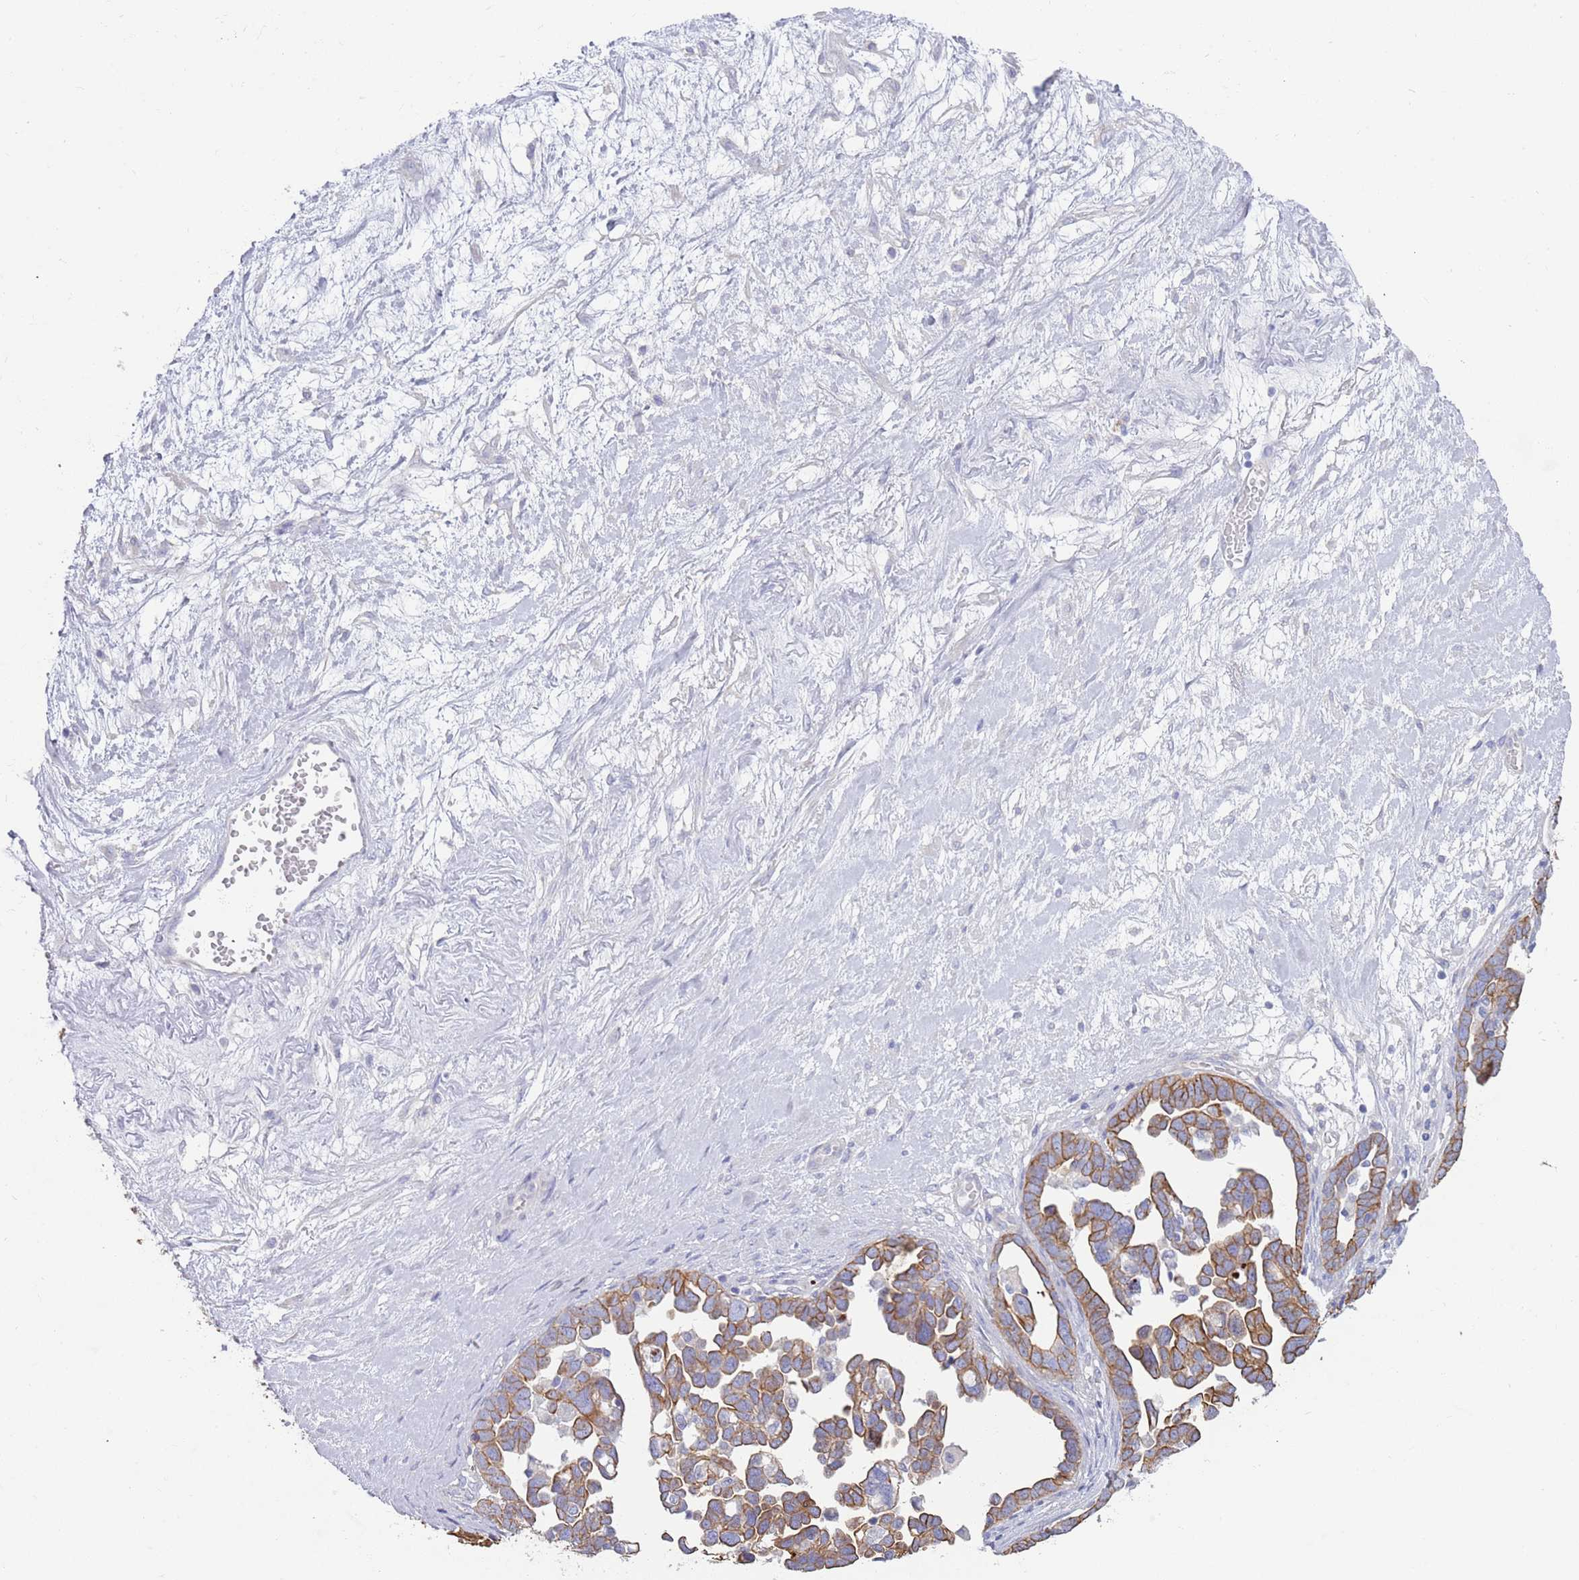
{"staining": {"intensity": "moderate", "quantity": ">75%", "location": "cytoplasmic/membranous"}, "tissue": "ovarian cancer", "cell_type": "Tumor cells", "image_type": "cancer", "snomed": [{"axis": "morphology", "description": "Cystadenocarcinoma, serous, NOS"}, {"axis": "topography", "description": "Ovary"}], "caption": "DAB (3,3'-diaminobenzidine) immunohistochemical staining of ovarian cancer demonstrates moderate cytoplasmic/membranous protein positivity in approximately >75% of tumor cells.", "gene": "CCDC149", "patient": {"sex": "female", "age": 54}}